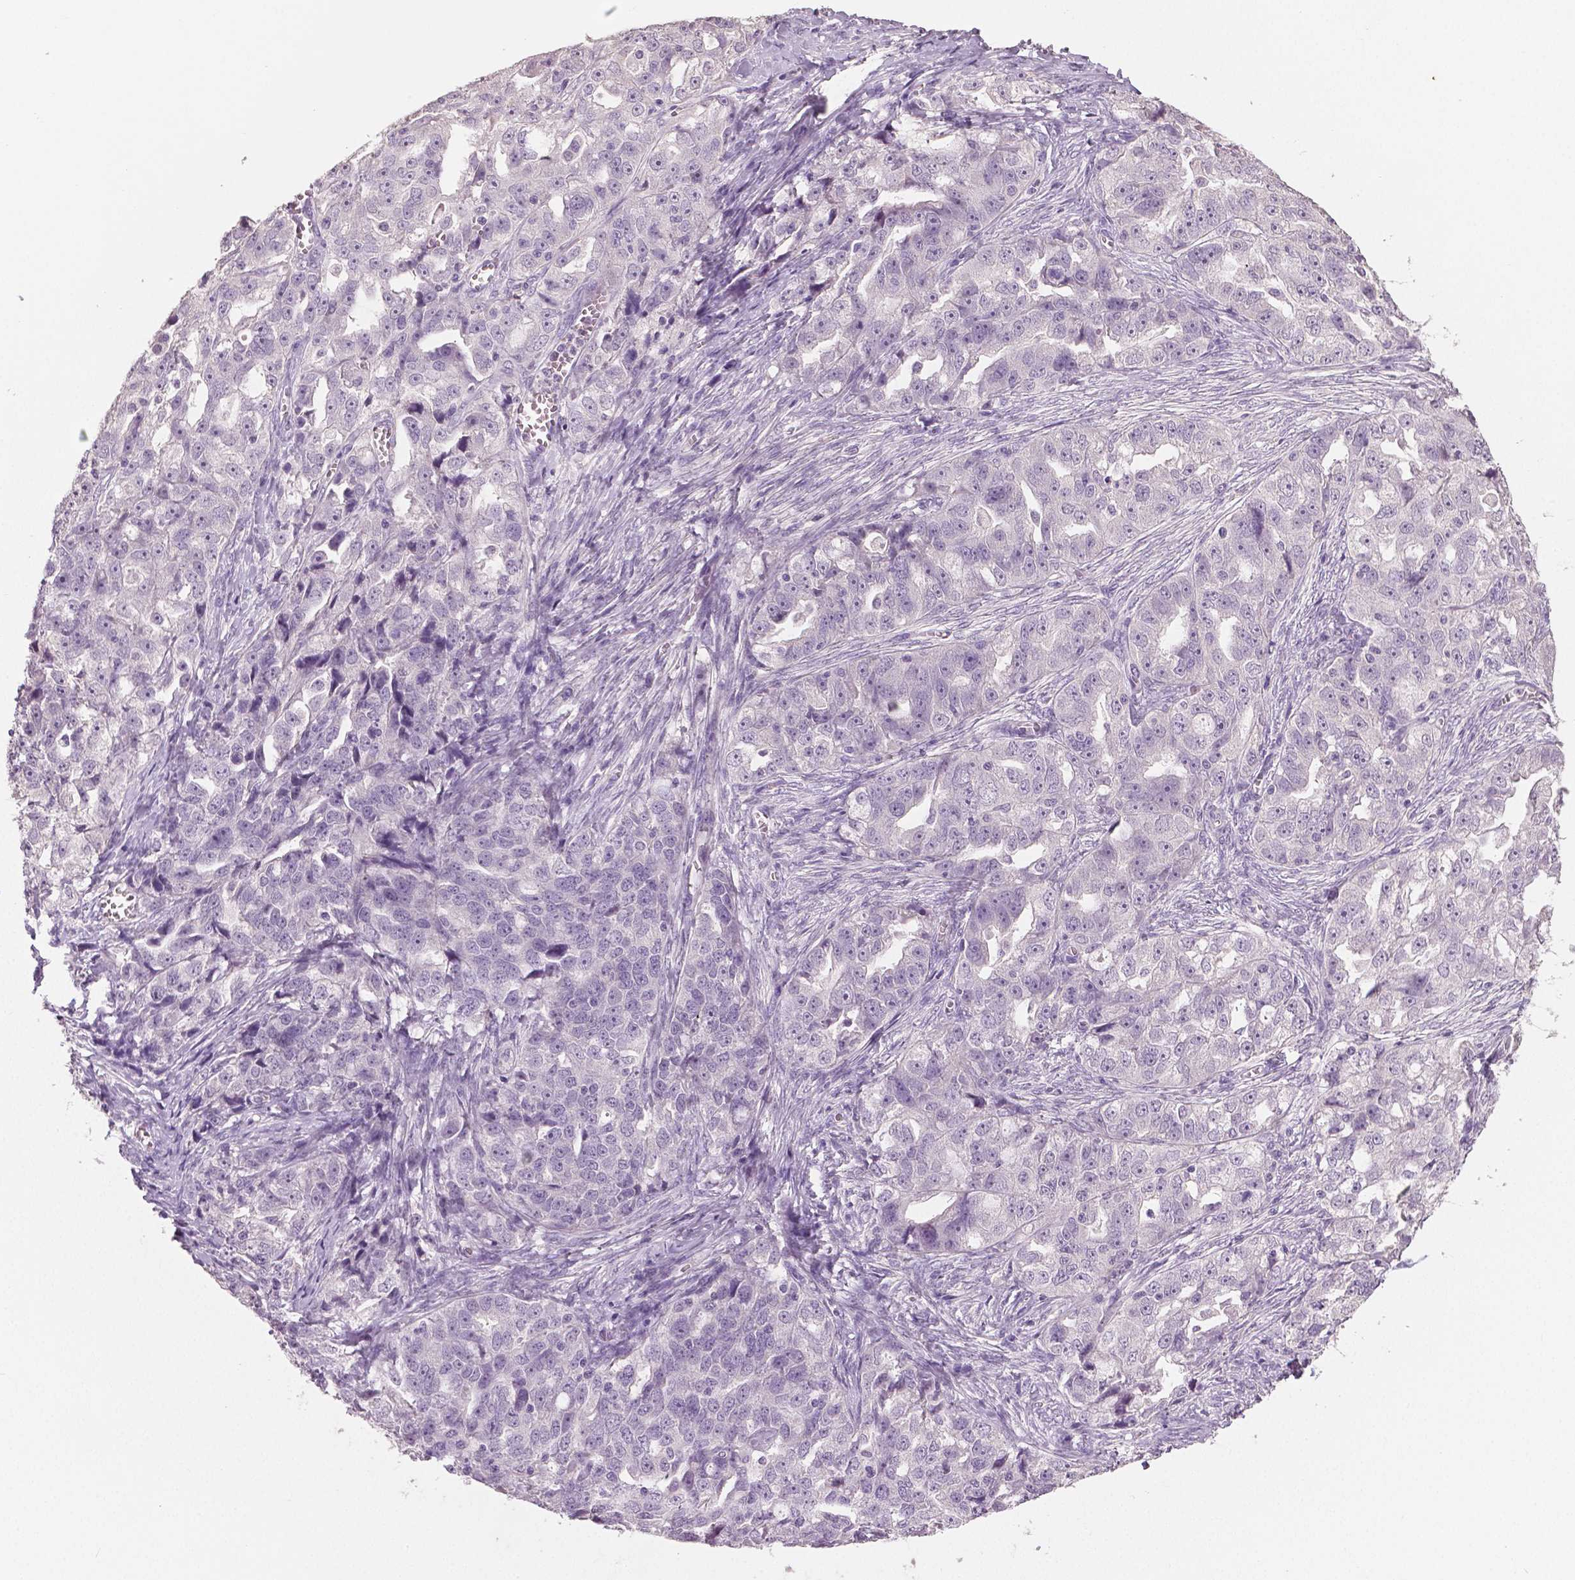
{"staining": {"intensity": "negative", "quantity": "none", "location": "none"}, "tissue": "ovarian cancer", "cell_type": "Tumor cells", "image_type": "cancer", "snomed": [{"axis": "morphology", "description": "Cystadenocarcinoma, serous, NOS"}, {"axis": "topography", "description": "Ovary"}], "caption": "High power microscopy image of an immunohistochemistry photomicrograph of ovarian cancer, revealing no significant positivity in tumor cells.", "gene": "NECAB1", "patient": {"sex": "female", "age": 51}}